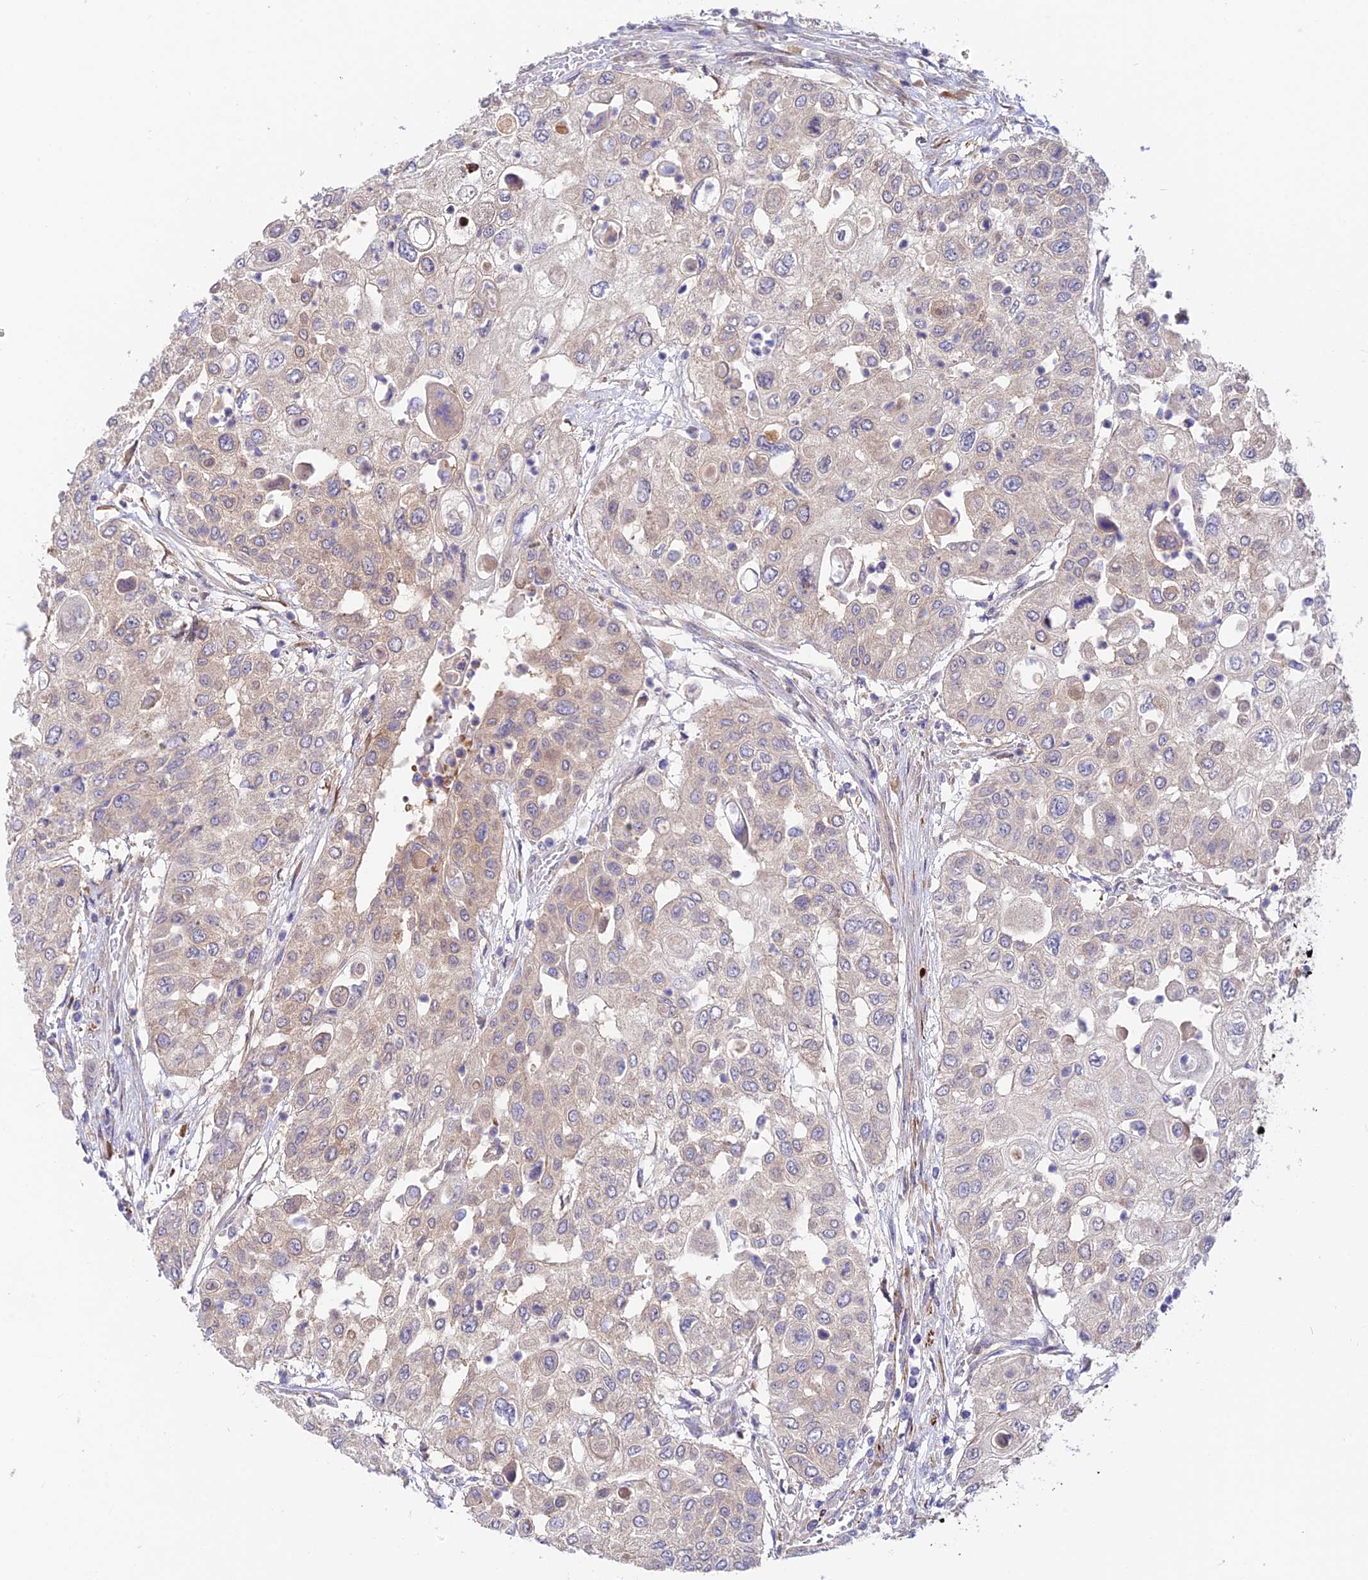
{"staining": {"intensity": "weak", "quantity": "<25%", "location": "cytoplasmic/membranous"}, "tissue": "urothelial cancer", "cell_type": "Tumor cells", "image_type": "cancer", "snomed": [{"axis": "morphology", "description": "Urothelial carcinoma, High grade"}, {"axis": "topography", "description": "Urinary bladder"}], "caption": "The image demonstrates no staining of tumor cells in urothelial carcinoma (high-grade).", "gene": "ANKRD50", "patient": {"sex": "female", "age": 79}}